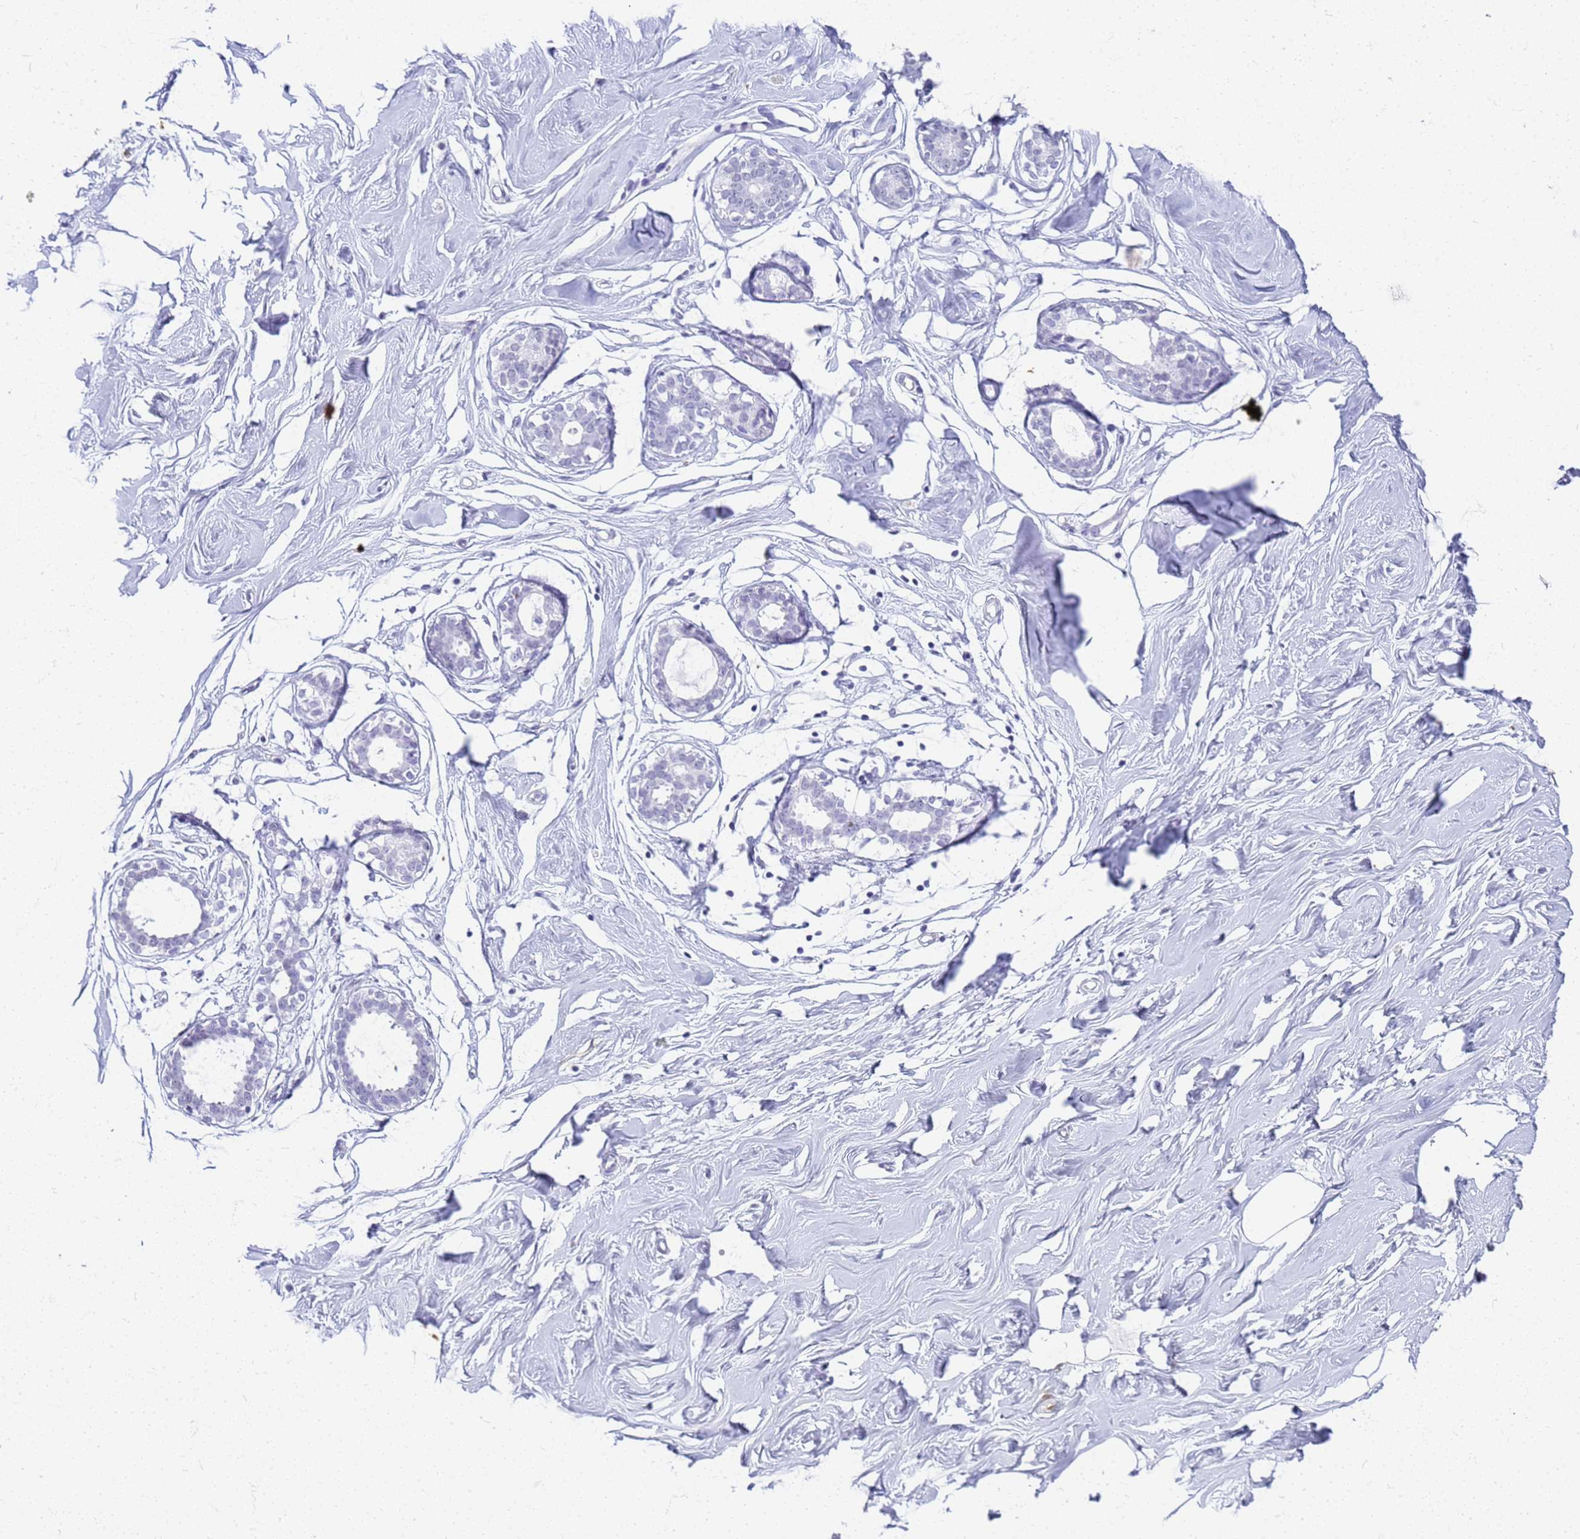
{"staining": {"intensity": "negative", "quantity": "none", "location": "none"}, "tissue": "breast", "cell_type": "Adipocytes", "image_type": "normal", "snomed": [{"axis": "morphology", "description": "Normal tissue, NOS"}, {"axis": "morphology", "description": "Adenoma, NOS"}, {"axis": "topography", "description": "Breast"}], "caption": "DAB (3,3'-diaminobenzidine) immunohistochemical staining of unremarkable human breast exhibits no significant positivity in adipocytes.", "gene": "SLC7A9", "patient": {"sex": "female", "age": 23}}